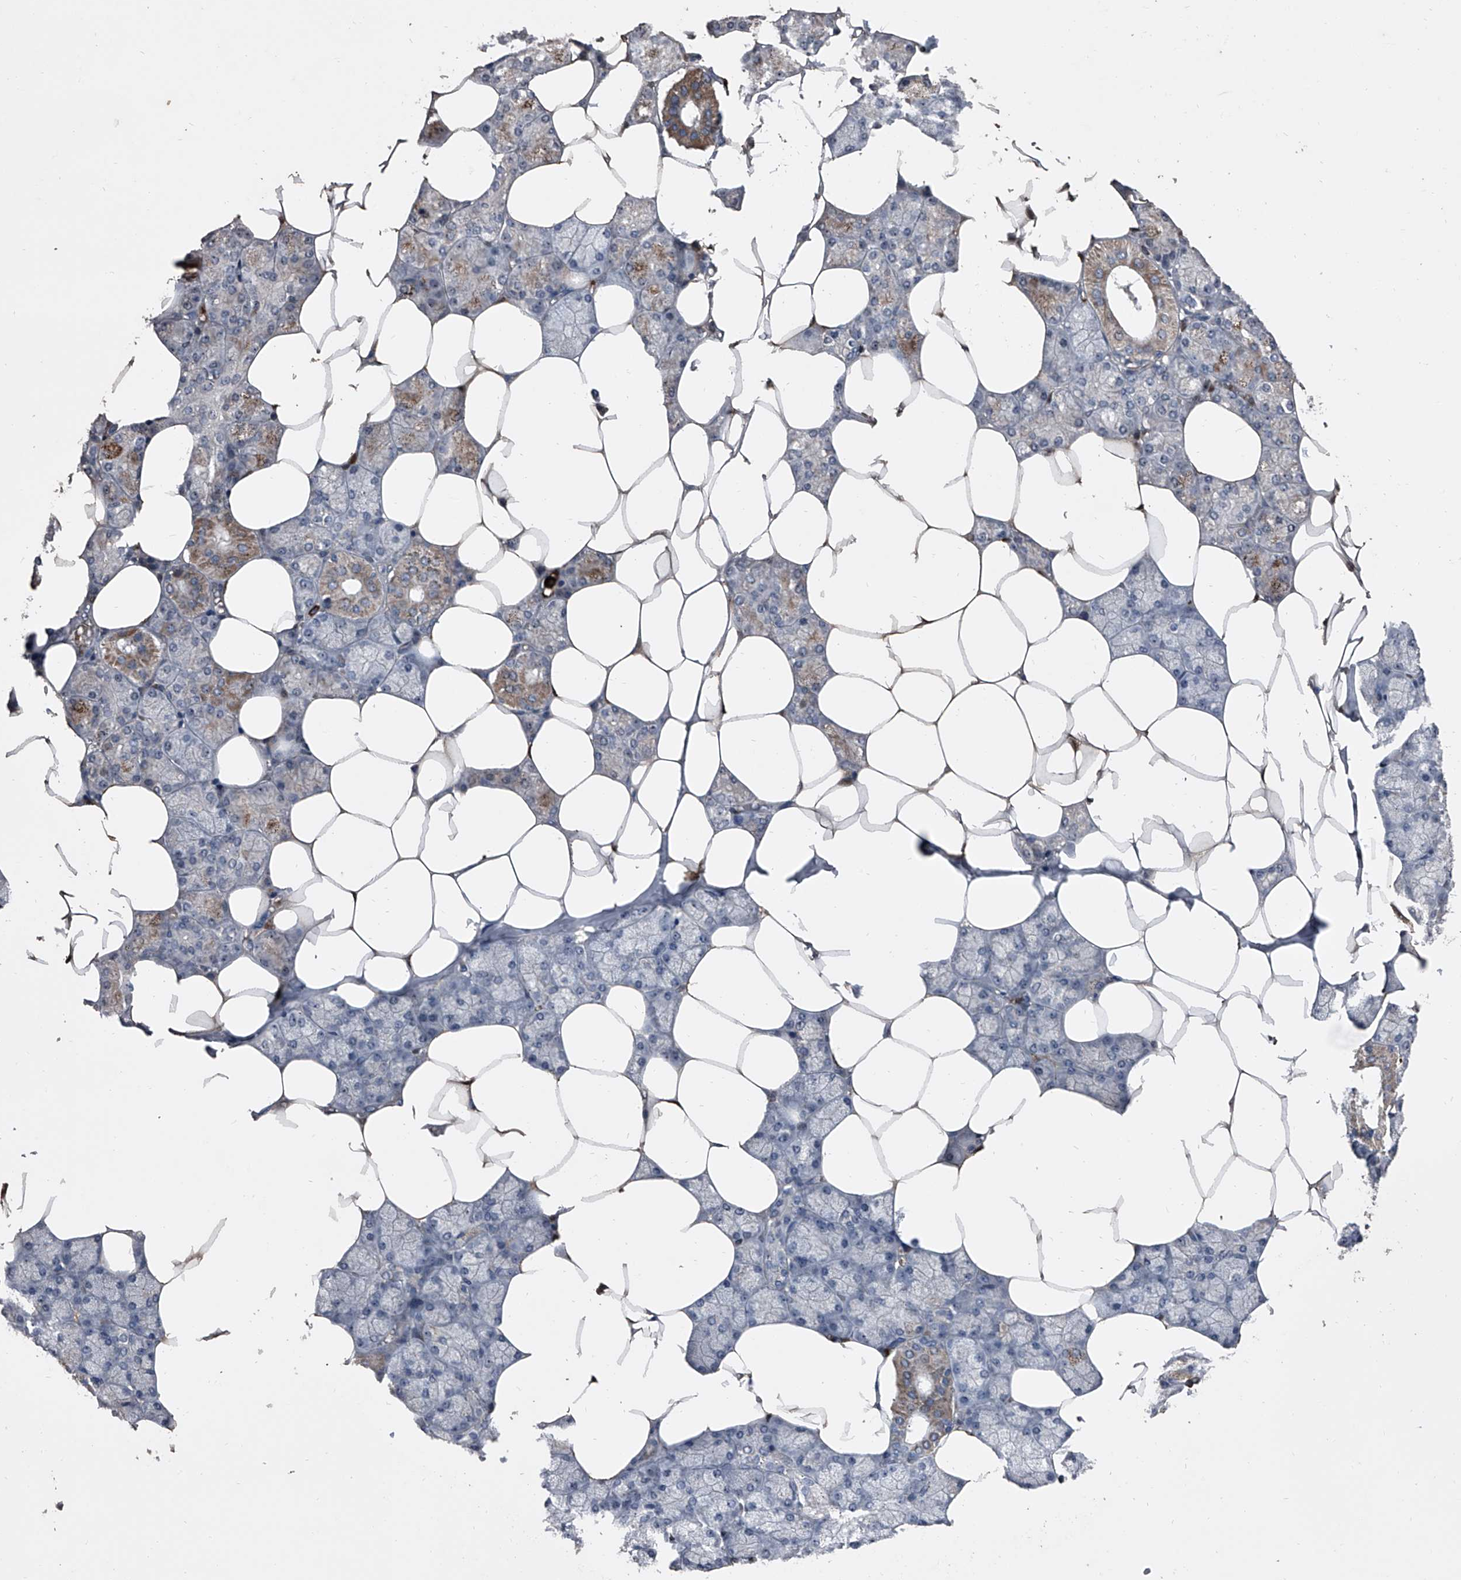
{"staining": {"intensity": "moderate", "quantity": "<25%", "location": "cytoplasmic/membranous"}, "tissue": "salivary gland", "cell_type": "Glandular cells", "image_type": "normal", "snomed": [{"axis": "morphology", "description": "Normal tissue, NOS"}, {"axis": "topography", "description": "Salivary gland"}], "caption": "DAB (3,3'-diaminobenzidine) immunohistochemical staining of unremarkable salivary gland displays moderate cytoplasmic/membranous protein staining in about <25% of glandular cells. Nuclei are stained in blue.", "gene": "CEP85L", "patient": {"sex": "male", "age": 62}}